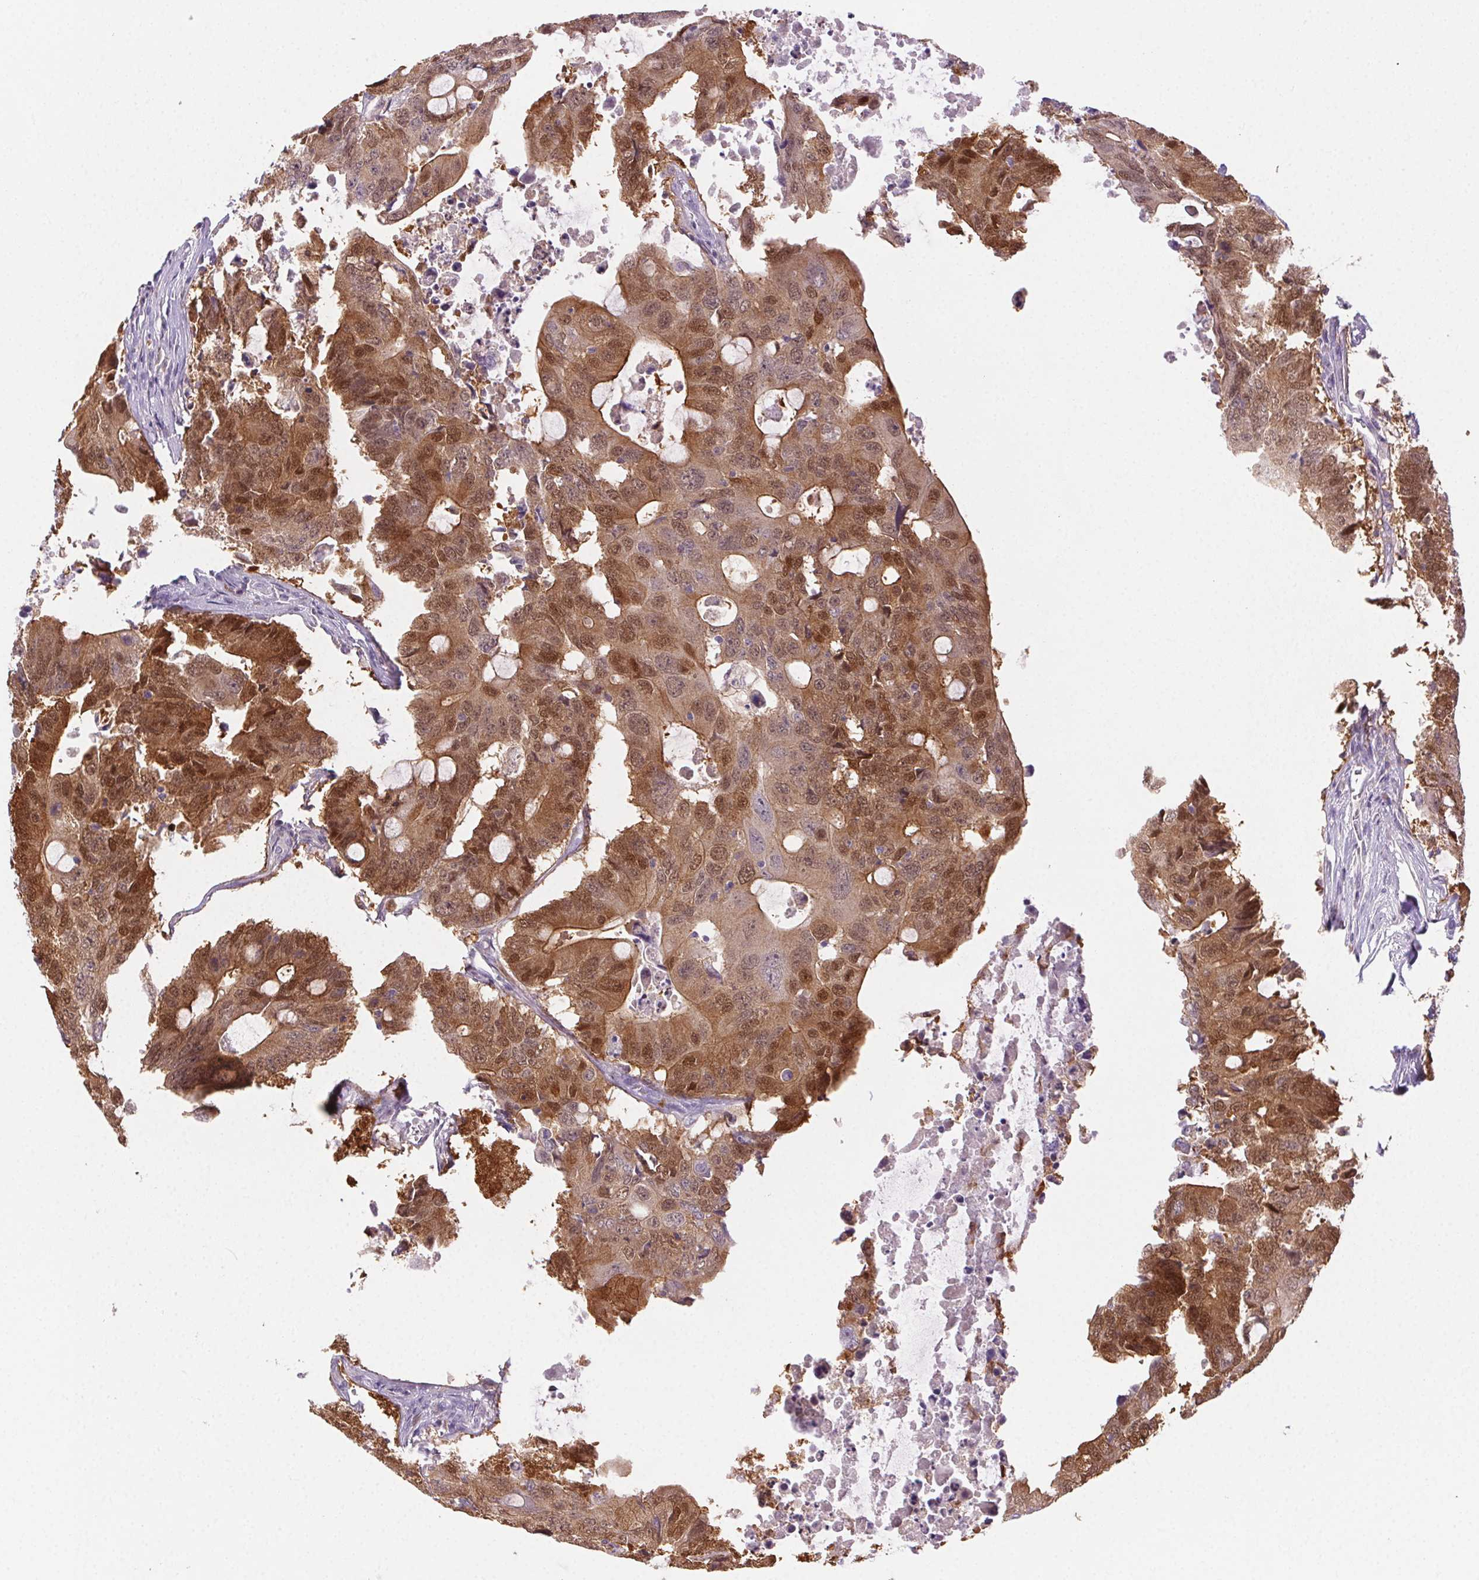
{"staining": {"intensity": "strong", "quantity": "25%-75%", "location": "cytoplasmic/membranous,nuclear"}, "tissue": "colorectal cancer", "cell_type": "Tumor cells", "image_type": "cancer", "snomed": [{"axis": "morphology", "description": "Adenocarcinoma, NOS"}, {"axis": "topography", "description": "Colon"}], "caption": "The immunohistochemical stain highlights strong cytoplasmic/membranous and nuclear expression in tumor cells of colorectal cancer tissue.", "gene": "TMEM45A", "patient": {"sex": "male", "age": 71}}